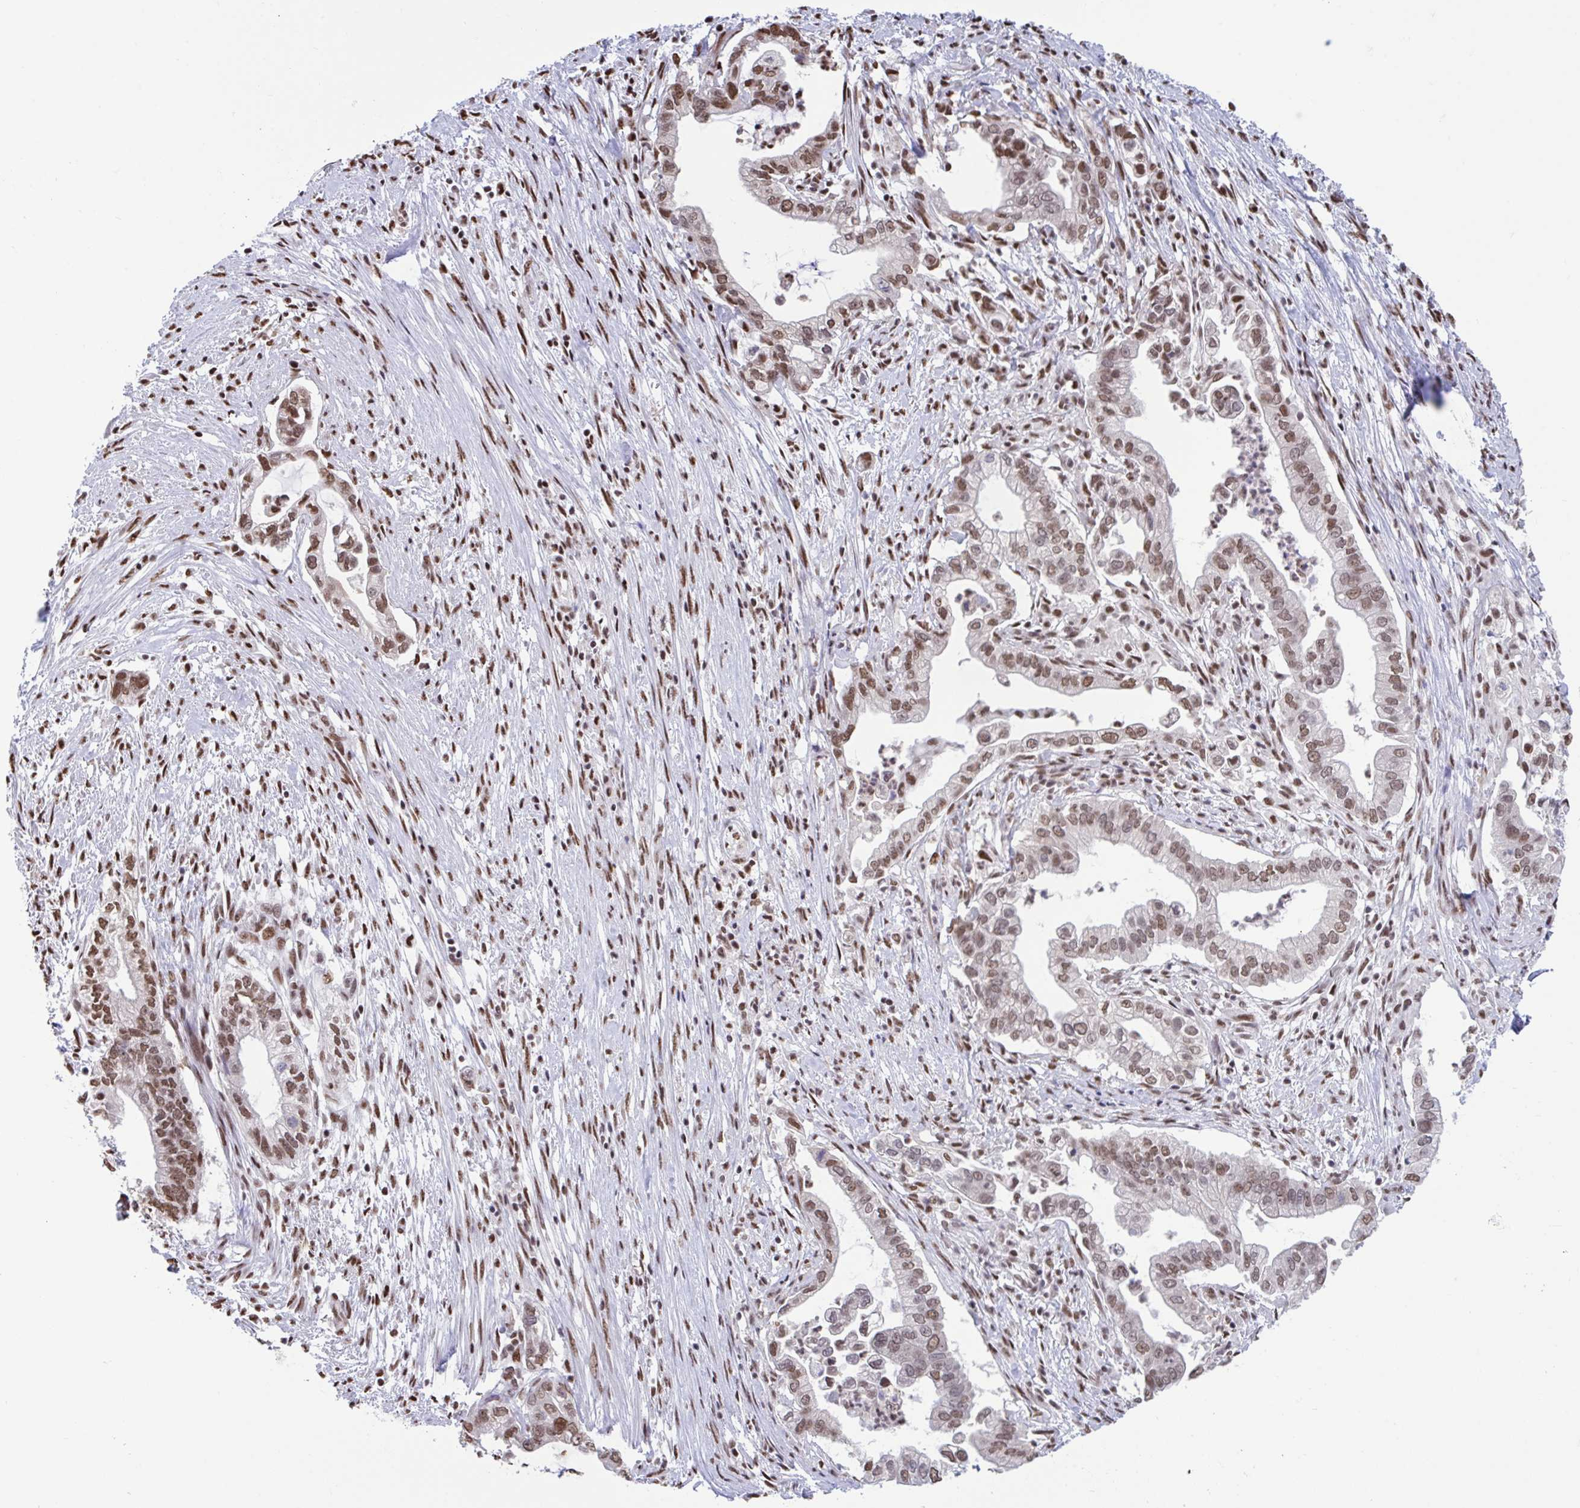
{"staining": {"intensity": "moderate", "quantity": ">75%", "location": "nuclear"}, "tissue": "pancreatic cancer", "cell_type": "Tumor cells", "image_type": "cancer", "snomed": [{"axis": "morphology", "description": "Adenocarcinoma, NOS"}, {"axis": "topography", "description": "Pancreas"}], "caption": "Protein analysis of adenocarcinoma (pancreatic) tissue reveals moderate nuclear staining in about >75% of tumor cells.", "gene": "HNRNPDL", "patient": {"sex": "male", "age": 70}}